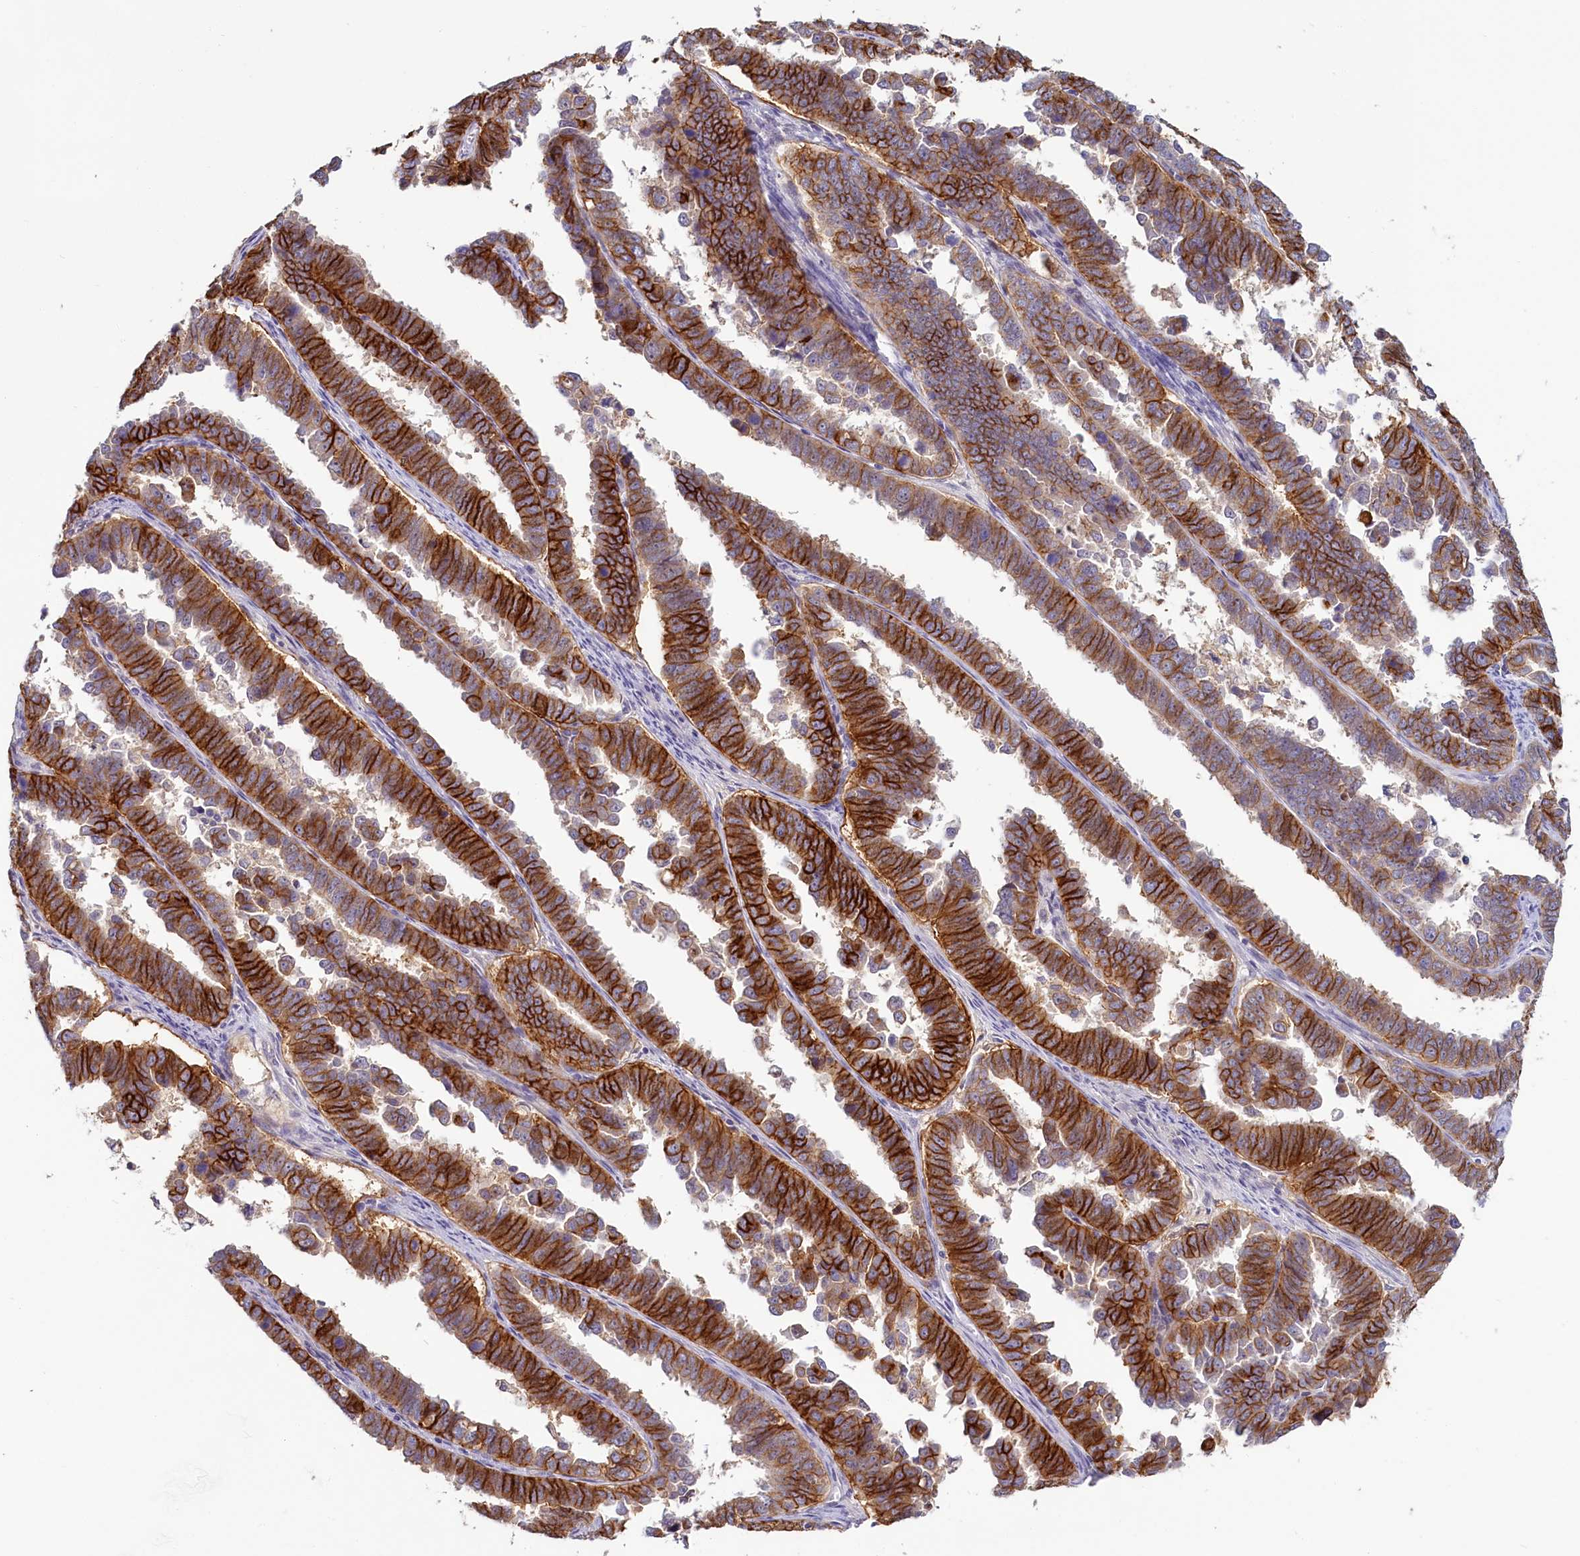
{"staining": {"intensity": "strong", "quantity": ">75%", "location": "cytoplasmic/membranous"}, "tissue": "endometrial cancer", "cell_type": "Tumor cells", "image_type": "cancer", "snomed": [{"axis": "morphology", "description": "Adenocarcinoma, NOS"}, {"axis": "topography", "description": "Endometrium"}], "caption": "Human endometrial cancer (adenocarcinoma) stained with a protein marker displays strong staining in tumor cells.", "gene": "PDE6D", "patient": {"sex": "female", "age": 75}}